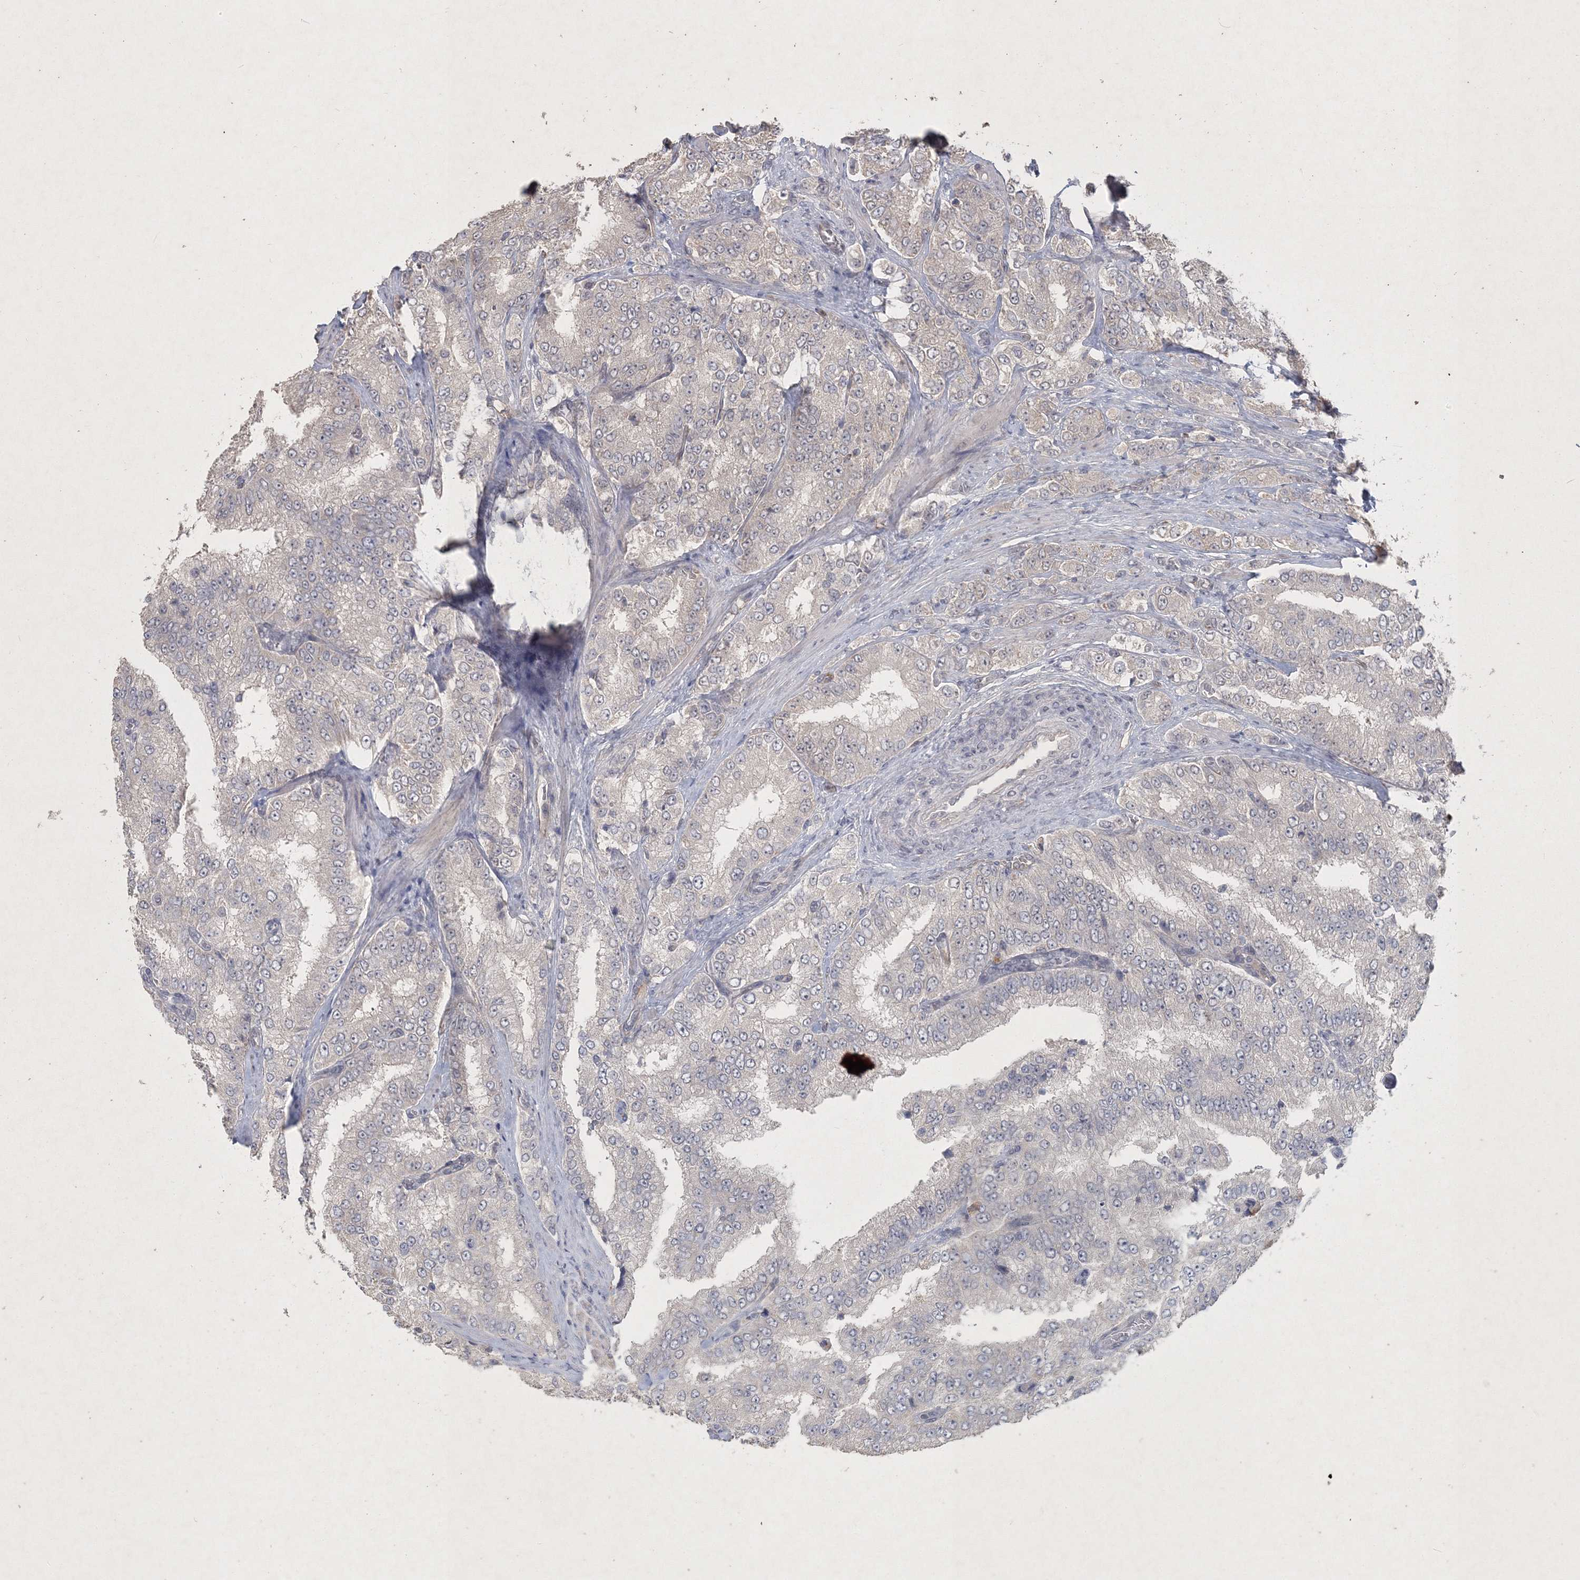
{"staining": {"intensity": "negative", "quantity": "none", "location": "none"}, "tissue": "prostate cancer", "cell_type": "Tumor cells", "image_type": "cancer", "snomed": [{"axis": "morphology", "description": "Adenocarcinoma, High grade"}, {"axis": "topography", "description": "Prostate"}], "caption": "Prostate high-grade adenocarcinoma was stained to show a protein in brown. There is no significant expression in tumor cells. (Immunohistochemistry, brightfield microscopy, high magnification).", "gene": "UIMC1", "patient": {"sex": "male", "age": 58}}